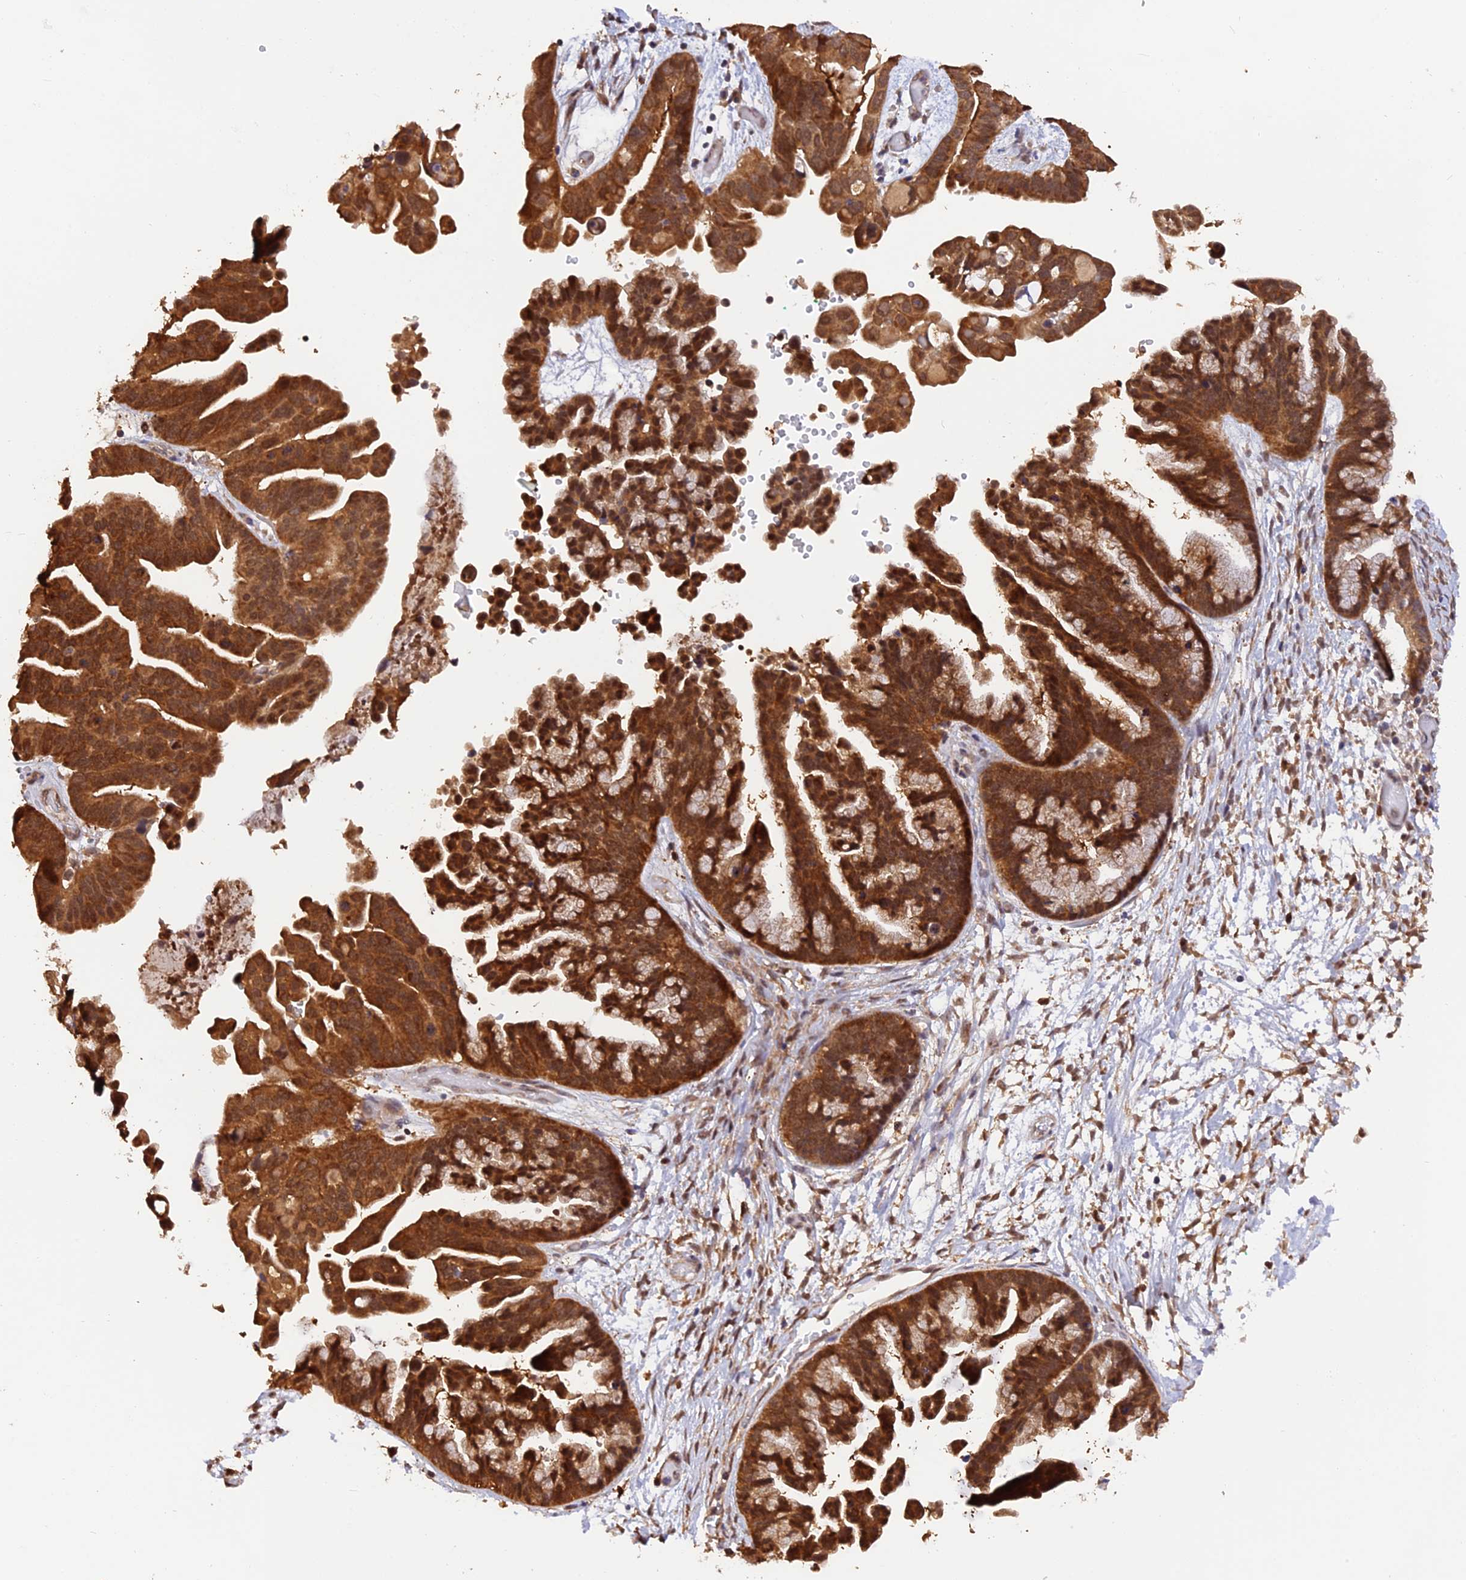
{"staining": {"intensity": "strong", "quantity": ">75%", "location": "cytoplasmic/membranous,nuclear"}, "tissue": "ovarian cancer", "cell_type": "Tumor cells", "image_type": "cancer", "snomed": [{"axis": "morphology", "description": "Cystadenocarcinoma, serous, NOS"}, {"axis": "topography", "description": "Ovary"}], "caption": "This is an image of immunohistochemistry staining of ovarian cancer (serous cystadenocarcinoma), which shows strong staining in the cytoplasmic/membranous and nuclear of tumor cells.", "gene": "MNS1", "patient": {"sex": "female", "age": 56}}